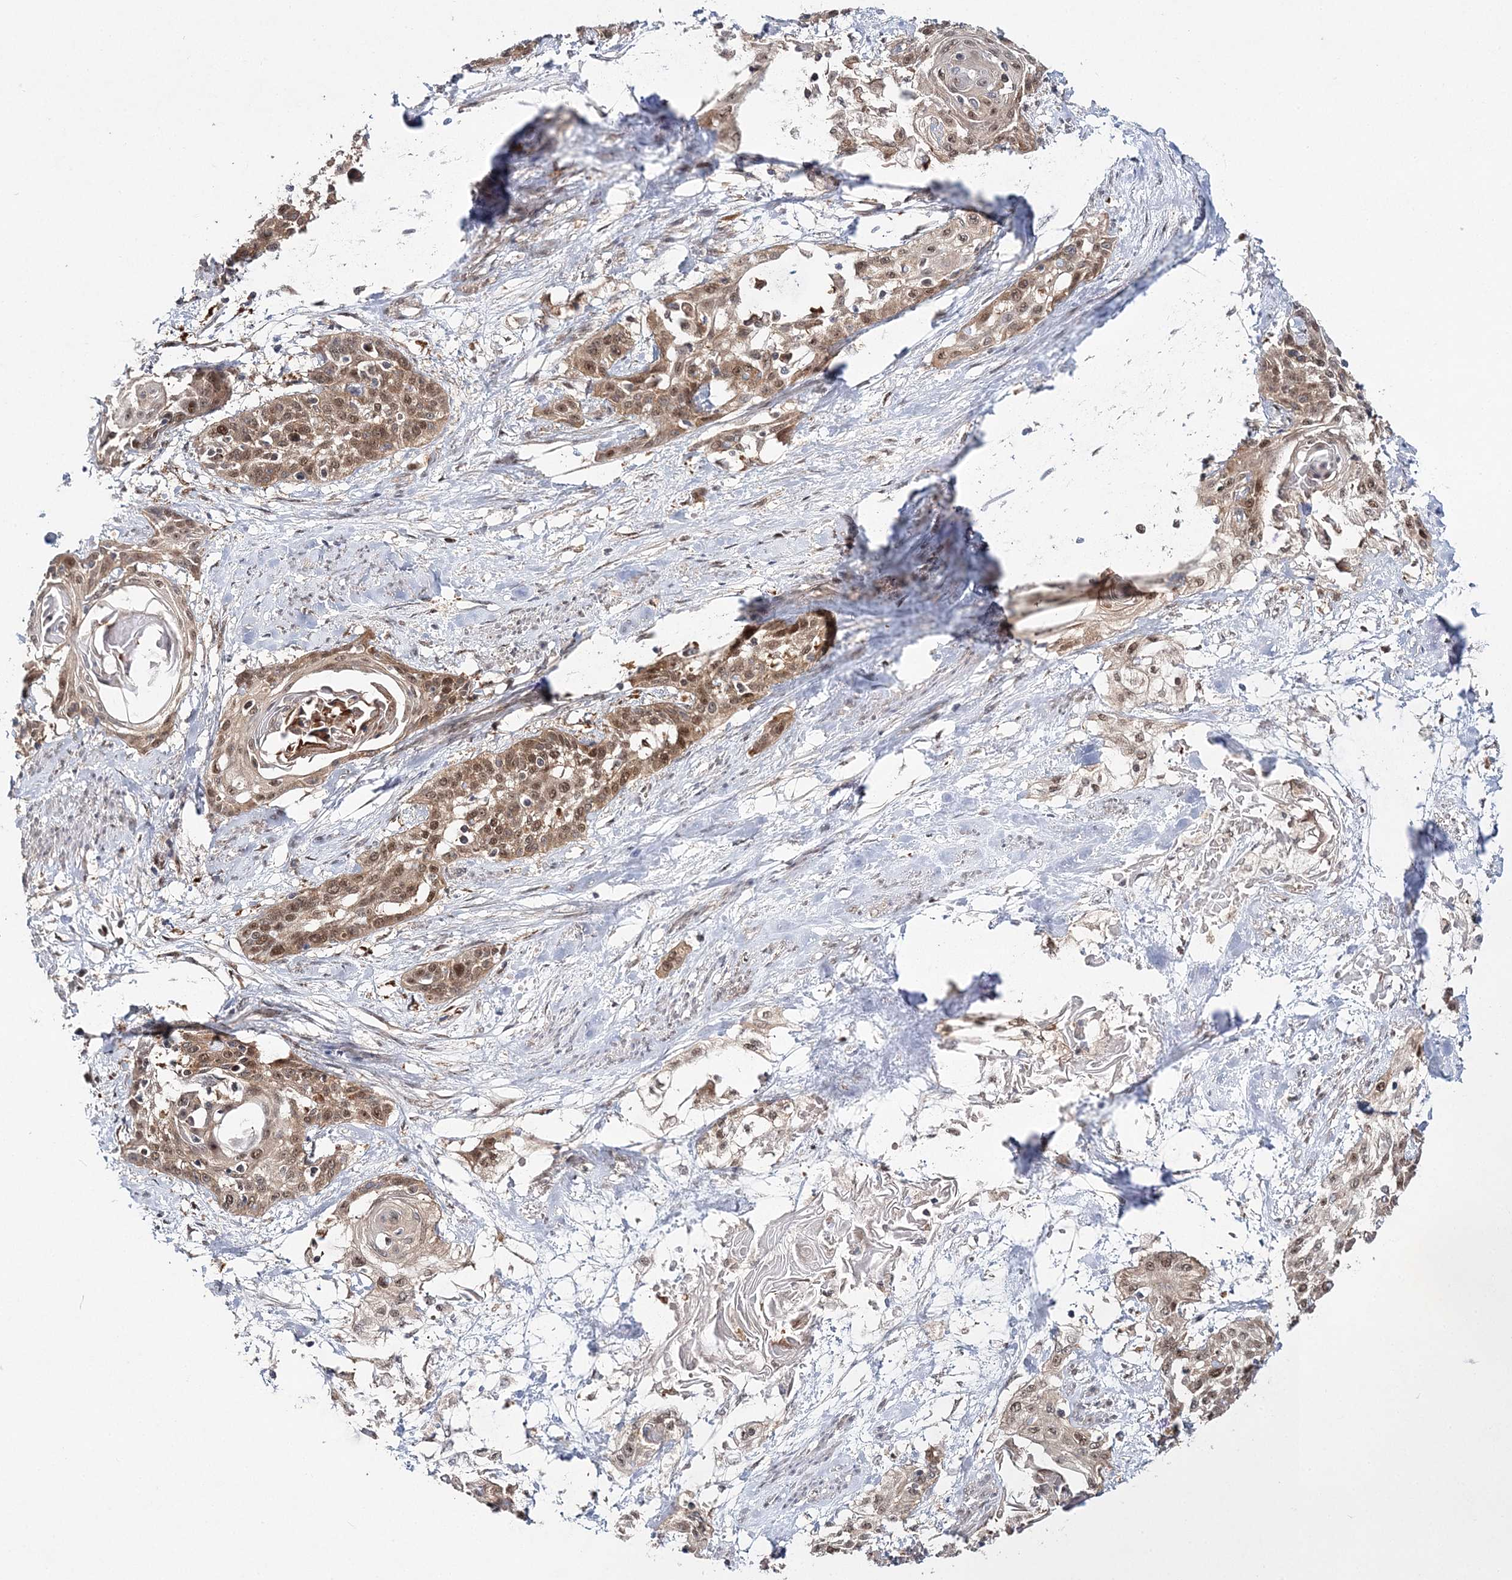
{"staining": {"intensity": "moderate", "quantity": ">75%", "location": "cytoplasmic/membranous,nuclear"}, "tissue": "cervical cancer", "cell_type": "Tumor cells", "image_type": "cancer", "snomed": [{"axis": "morphology", "description": "Squamous cell carcinoma, NOS"}, {"axis": "topography", "description": "Cervix"}], "caption": "A histopathology image of human cervical squamous cell carcinoma stained for a protein reveals moderate cytoplasmic/membranous and nuclear brown staining in tumor cells.", "gene": "NIF3L1", "patient": {"sex": "female", "age": 57}}